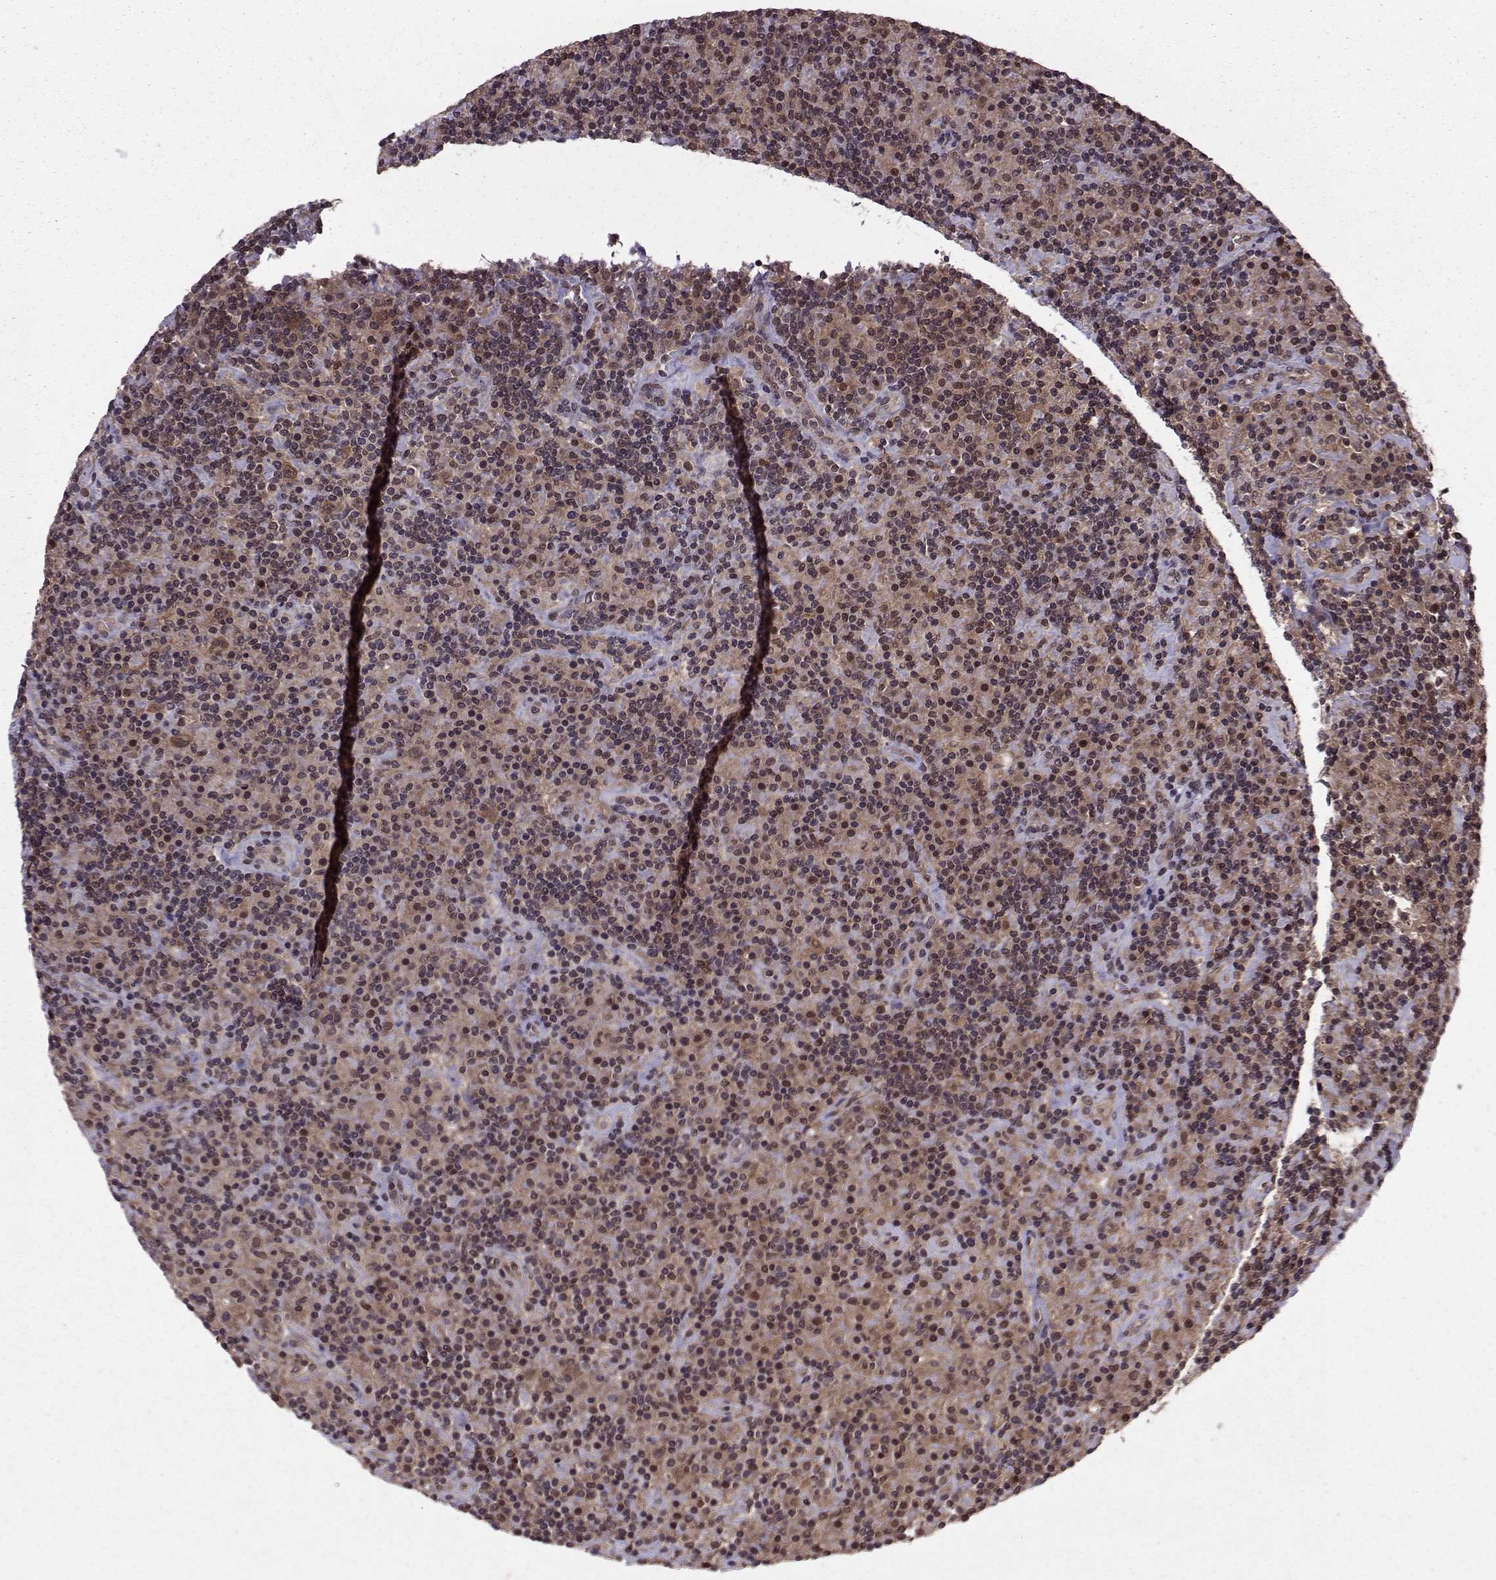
{"staining": {"intensity": "weak", "quantity": ">75%", "location": "cytoplasmic/membranous"}, "tissue": "lymphoma", "cell_type": "Tumor cells", "image_type": "cancer", "snomed": [{"axis": "morphology", "description": "Hodgkin's disease, NOS"}, {"axis": "topography", "description": "Lymph node"}], "caption": "This image demonstrates lymphoma stained with immunohistochemistry to label a protein in brown. The cytoplasmic/membranous of tumor cells show weak positivity for the protein. Nuclei are counter-stained blue.", "gene": "PPP2R2A", "patient": {"sex": "male", "age": 70}}